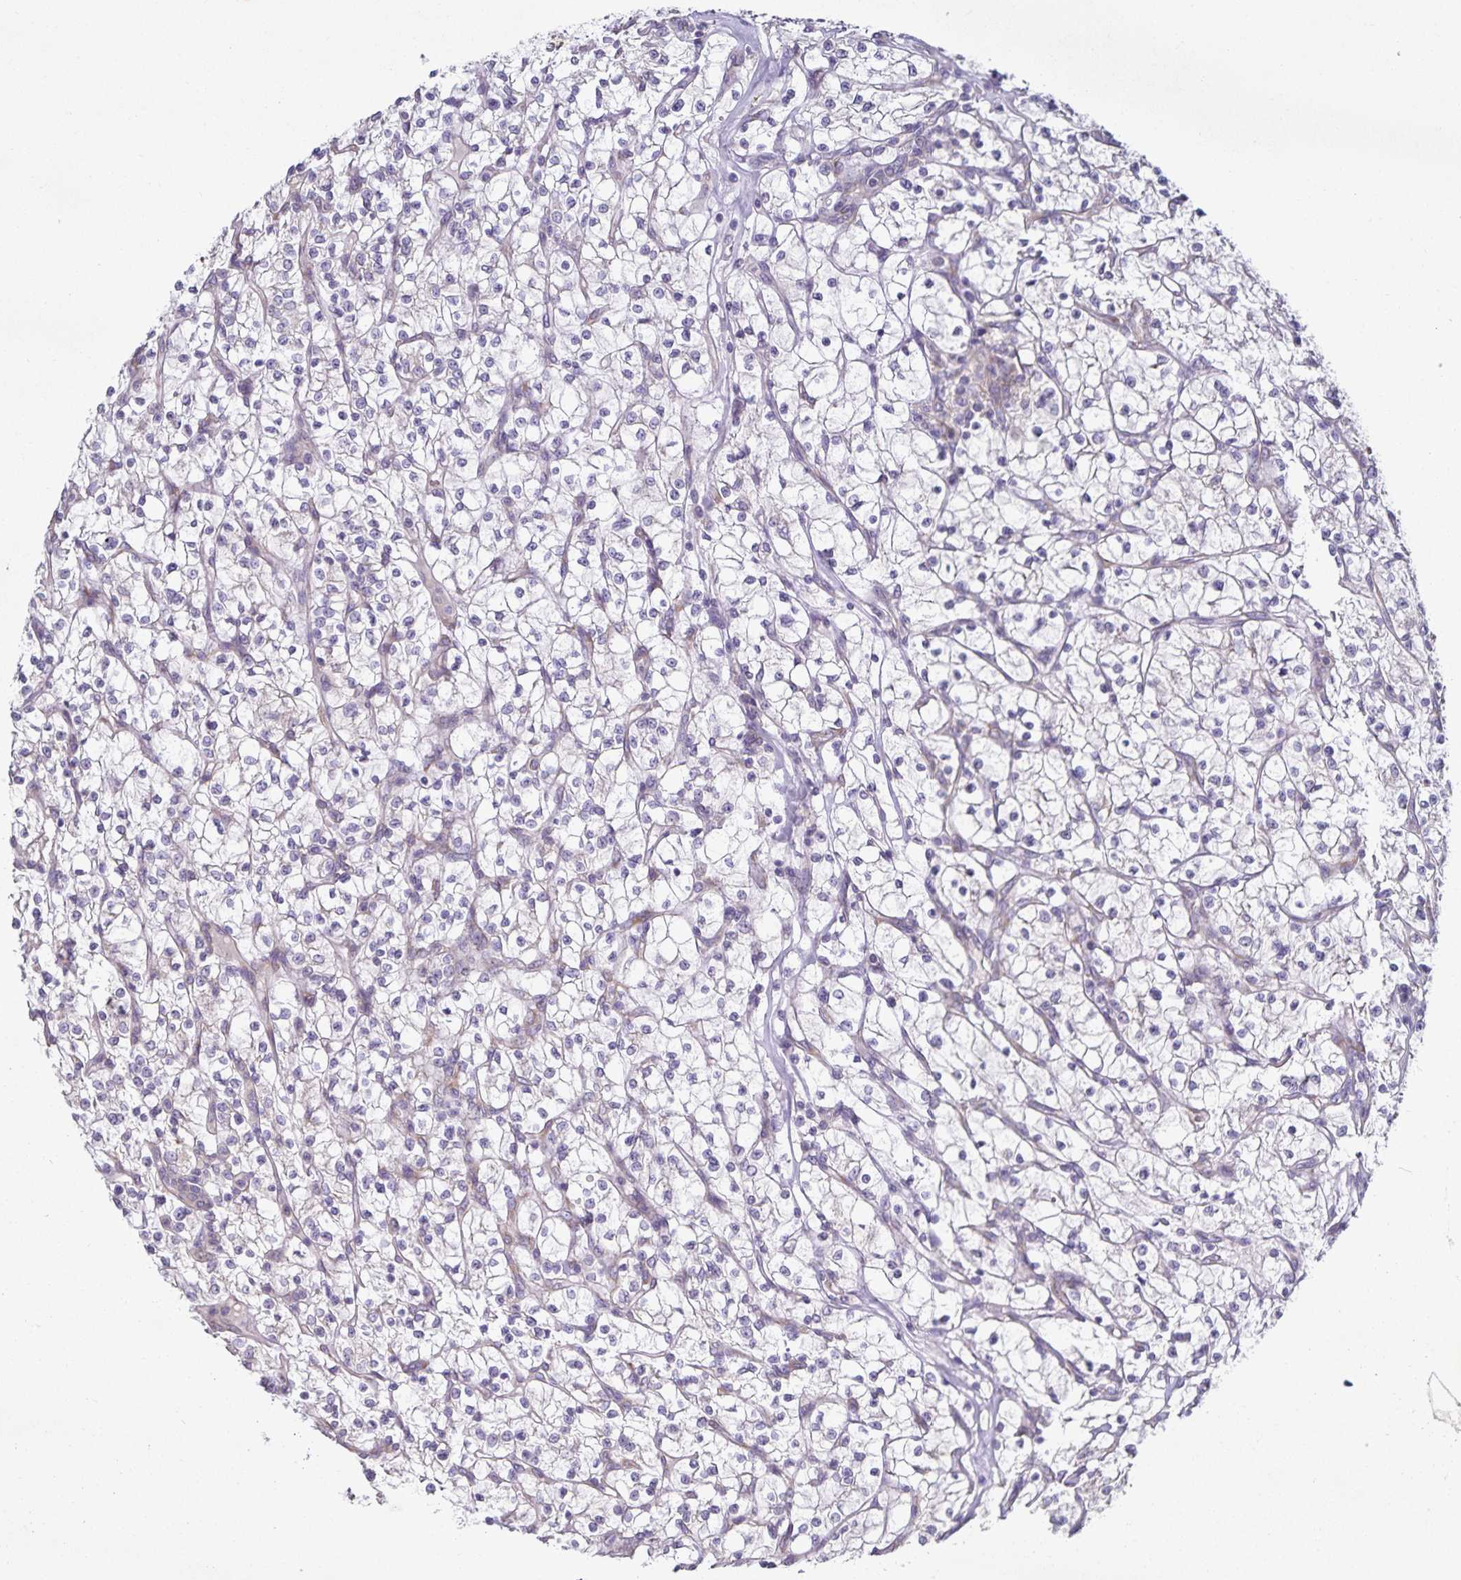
{"staining": {"intensity": "negative", "quantity": "none", "location": "none"}, "tissue": "renal cancer", "cell_type": "Tumor cells", "image_type": "cancer", "snomed": [{"axis": "morphology", "description": "Adenocarcinoma, NOS"}, {"axis": "topography", "description": "Kidney"}], "caption": "Immunohistochemical staining of human renal cancer exhibits no significant positivity in tumor cells.", "gene": "FAM120A", "patient": {"sex": "female", "age": 64}}